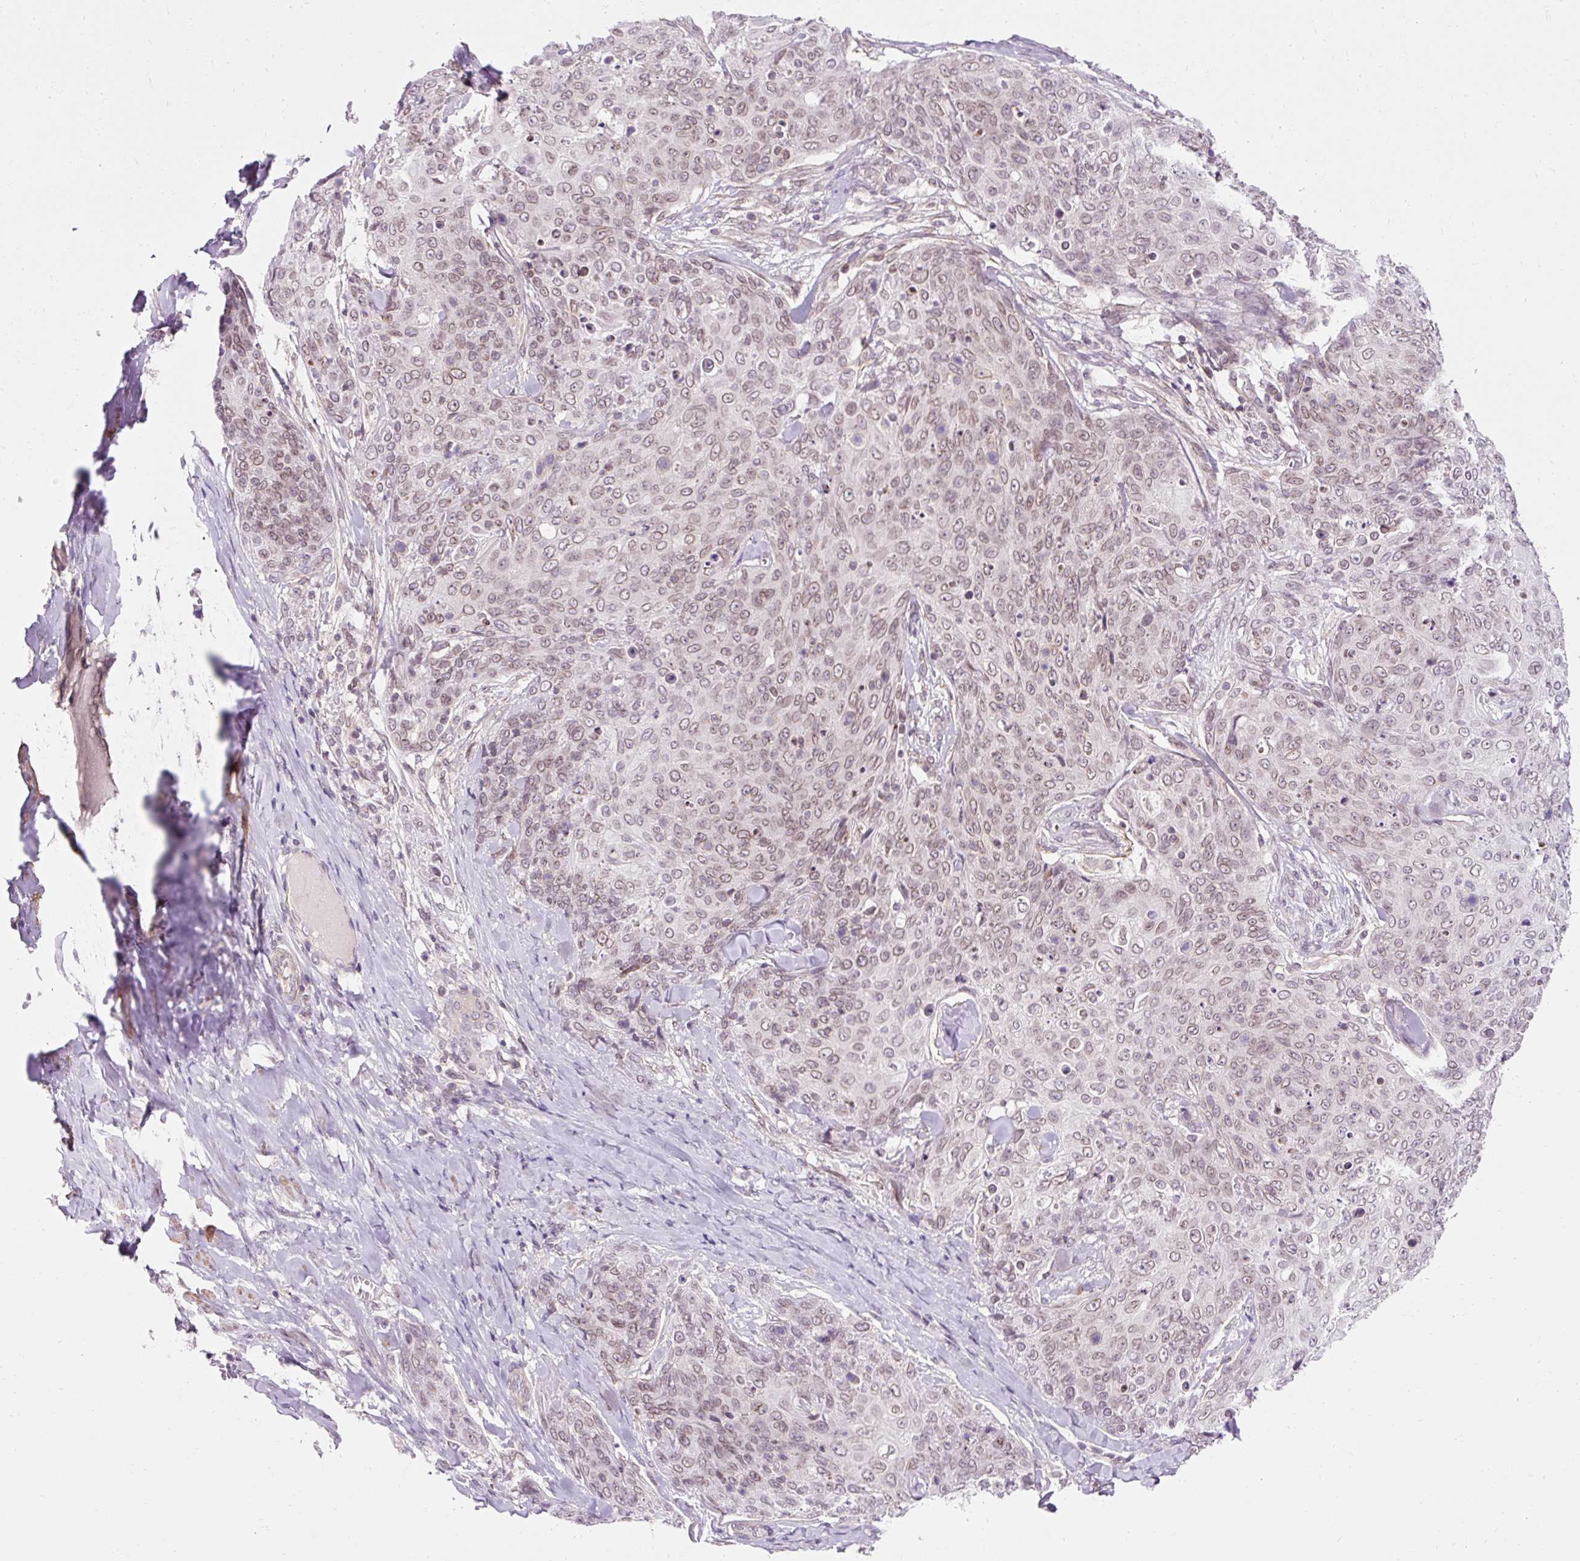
{"staining": {"intensity": "weak", "quantity": ">75%", "location": "cytoplasmic/membranous,nuclear"}, "tissue": "skin cancer", "cell_type": "Tumor cells", "image_type": "cancer", "snomed": [{"axis": "morphology", "description": "Squamous cell carcinoma, NOS"}, {"axis": "topography", "description": "Skin"}, {"axis": "topography", "description": "Vulva"}], "caption": "Skin cancer tissue displays weak cytoplasmic/membranous and nuclear staining in about >75% of tumor cells, visualized by immunohistochemistry. (Stains: DAB (3,3'-diaminobenzidine) in brown, nuclei in blue, Microscopy: brightfield microscopy at high magnification).", "gene": "ZNF610", "patient": {"sex": "female", "age": 85}}